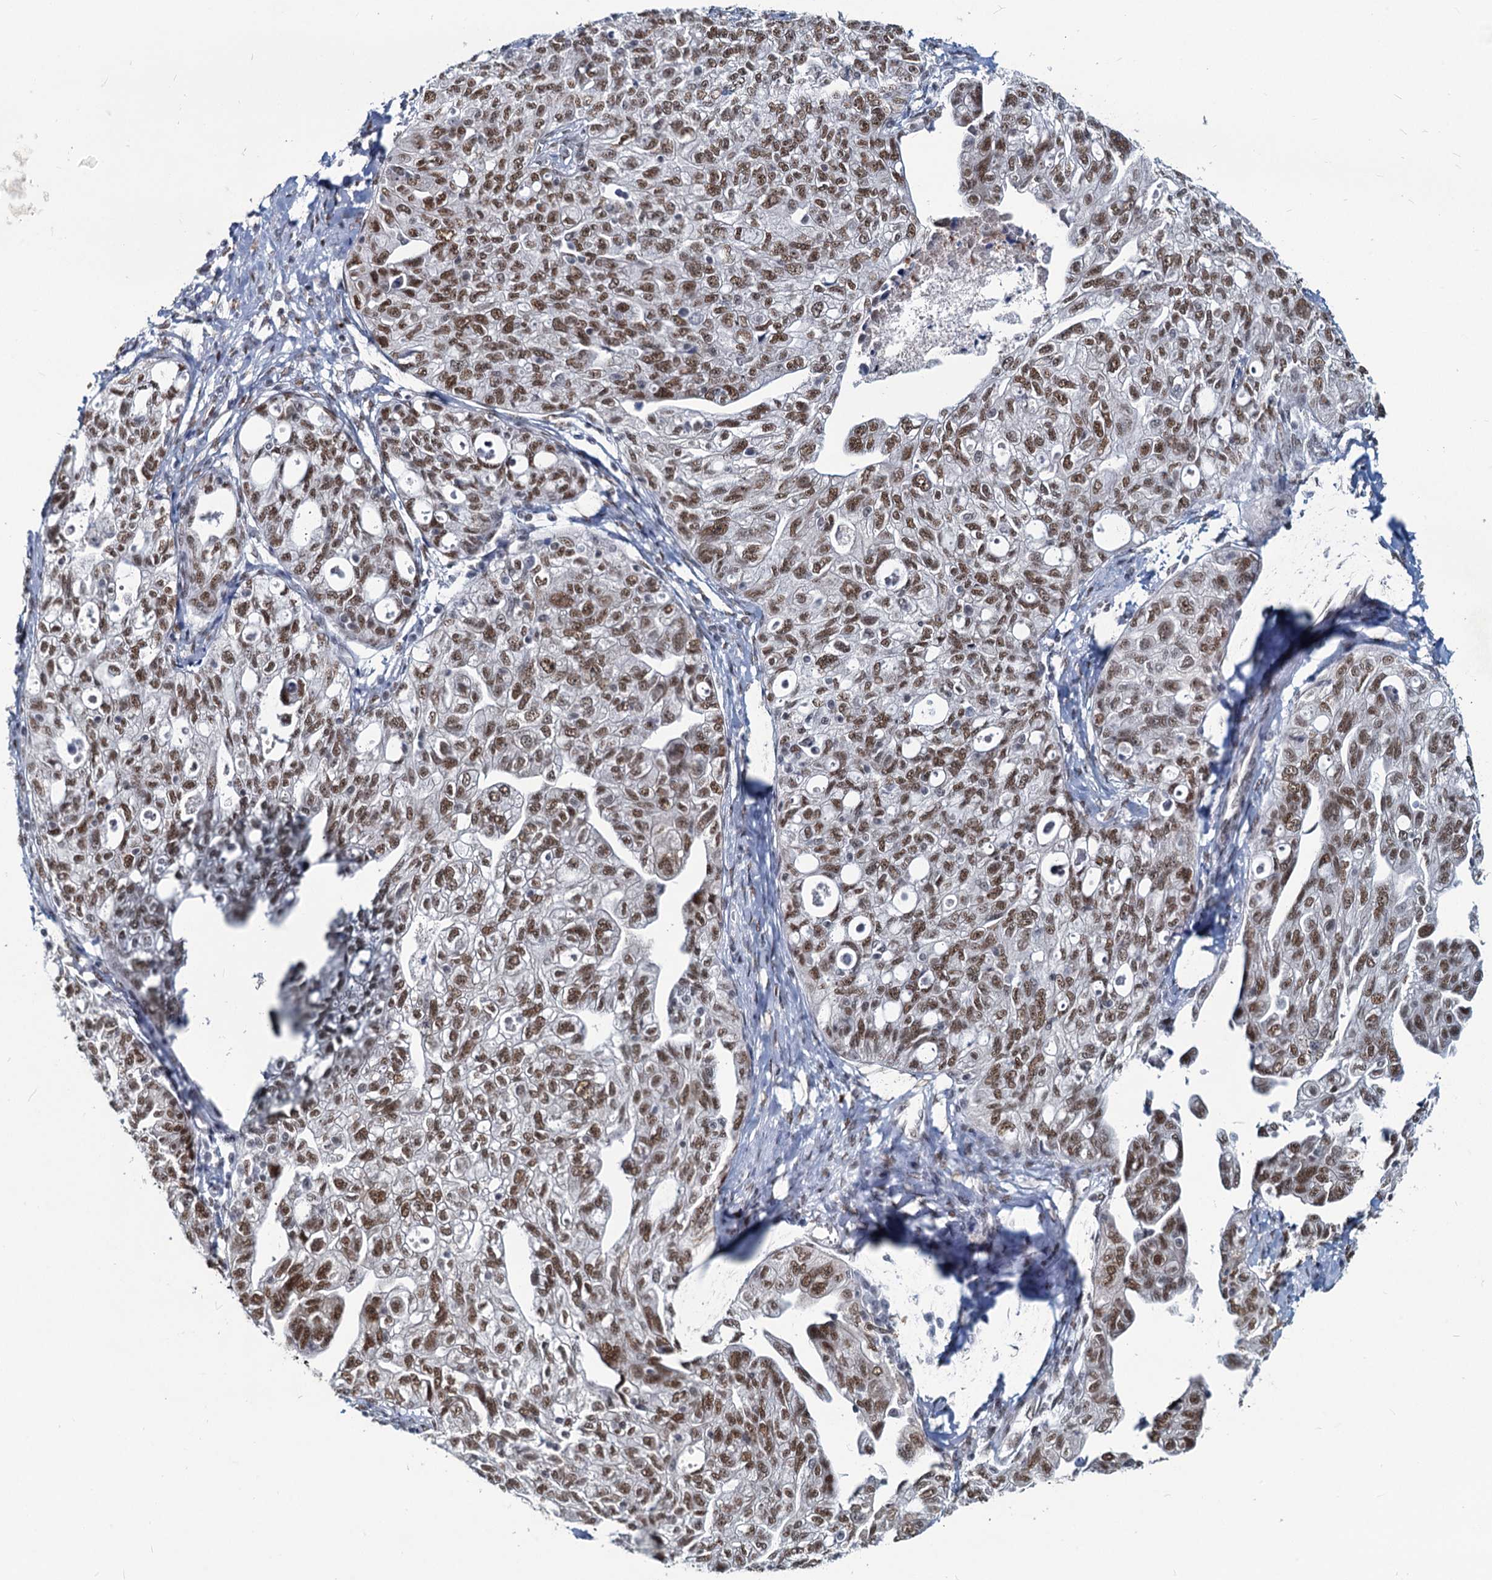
{"staining": {"intensity": "moderate", "quantity": ">75%", "location": "nuclear"}, "tissue": "ovarian cancer", "cell_type": "Tumor cells", "image_type": "cancer", "snomed": [{"axis": "morphology", "description": "Carcinoma, NOS"}, {"axis": "morphology", "description": "Cystadenocarcinoma, serous, NOS"}, {"axis": "topography", "description": "Ovary"}], "caption": "This image displays immunohistochemistry (IHC) staining of human ovarian cancer, with medium moderate nuclear staining in approximately >75% of tumor cells.", "gene": "METTL14", "patient": {"sex": "female", "age": 69}}